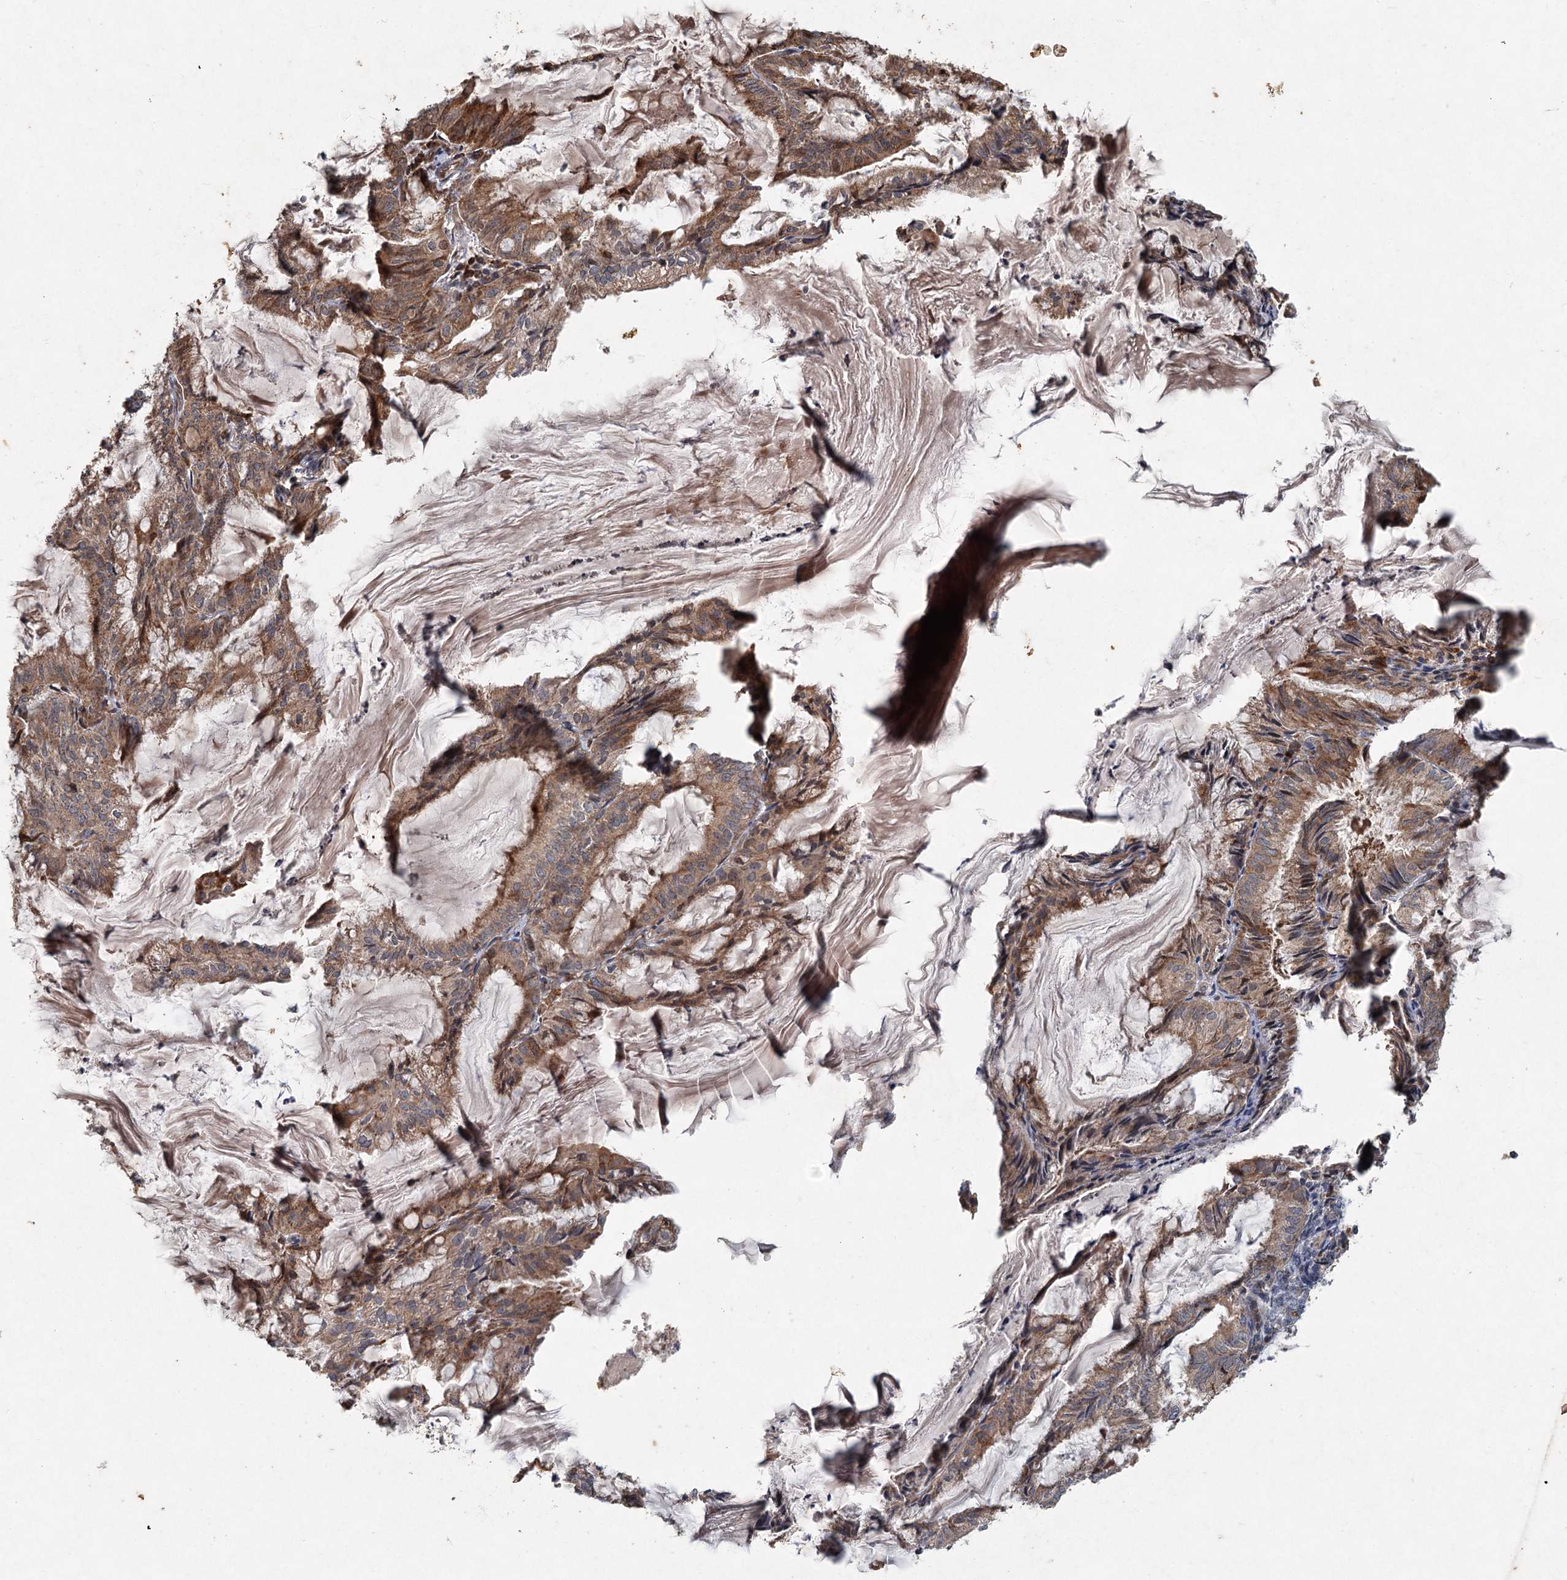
{"staining": {"intensity": "moderate", "quantity": ">75%", "location": "cytoplasmic/membranous"}, "tissue": "endometrial cancer", "cell_type": "Tumor cells", "image_type": "cancer", "snomed": [{"axis": "morphology", "description": "Adenocarcinoma, NOS"}, {"axis": "topography", "description": "Endometrium"}], "caption": "The immunohistochemical stain labels moderate cytoplasmic/membranous positivity in tumor cells of adenocarcinoma (endometrial) tissue.", "gene": "SRPX2", "patient": {"sex": "female", "age": 86}}